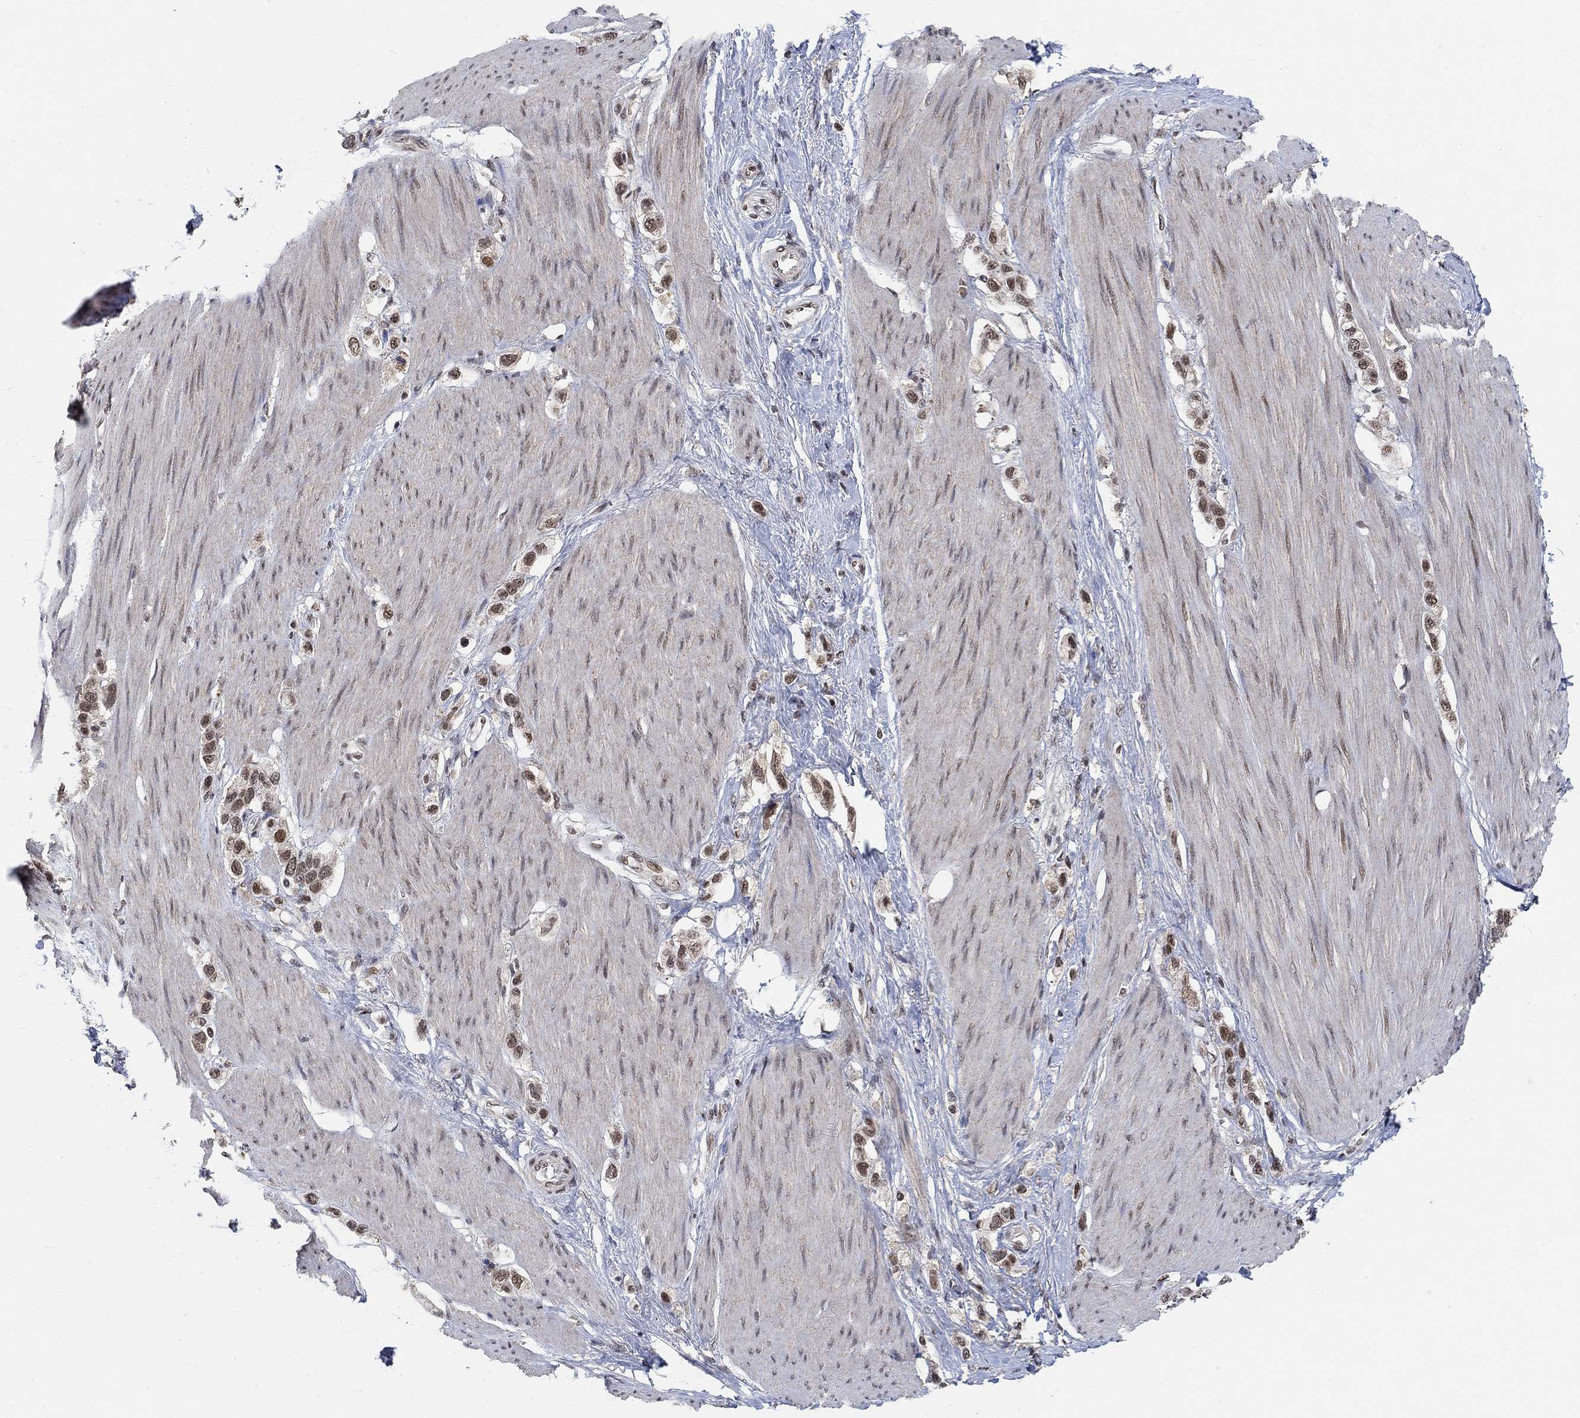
{"staining": {"intensity": "strong", "quantity": ">75%", "location": "nuclear"}, "tissue": "stomach cancer", "cell_type": "Tumor cells", "image_type": "cancer", "snomed": [{"axis": "morphology", "description": "Normal tissue, NOS"}, {"axis": "morphology", "description": "Adenocarcinoma, NOS"}, {"axis": "morphology", "description": "Adenocarcinoma, High grade"}, {"axis": "topography", "description": "Stomach, upper"}, {"axis": "topography", "description": "Stomach"}], "caption": "Brown immunohistochemical staining in human stomach cancer reveals strong nuclear positivity in about >75% of tumor cells. The staining is performed using DAB brown chromogen to label protein expression. The nuclei are counter-stained blue using hematoxylin.", "gene": "THAP8", "patient": {"sex": "female", "age": 65}}